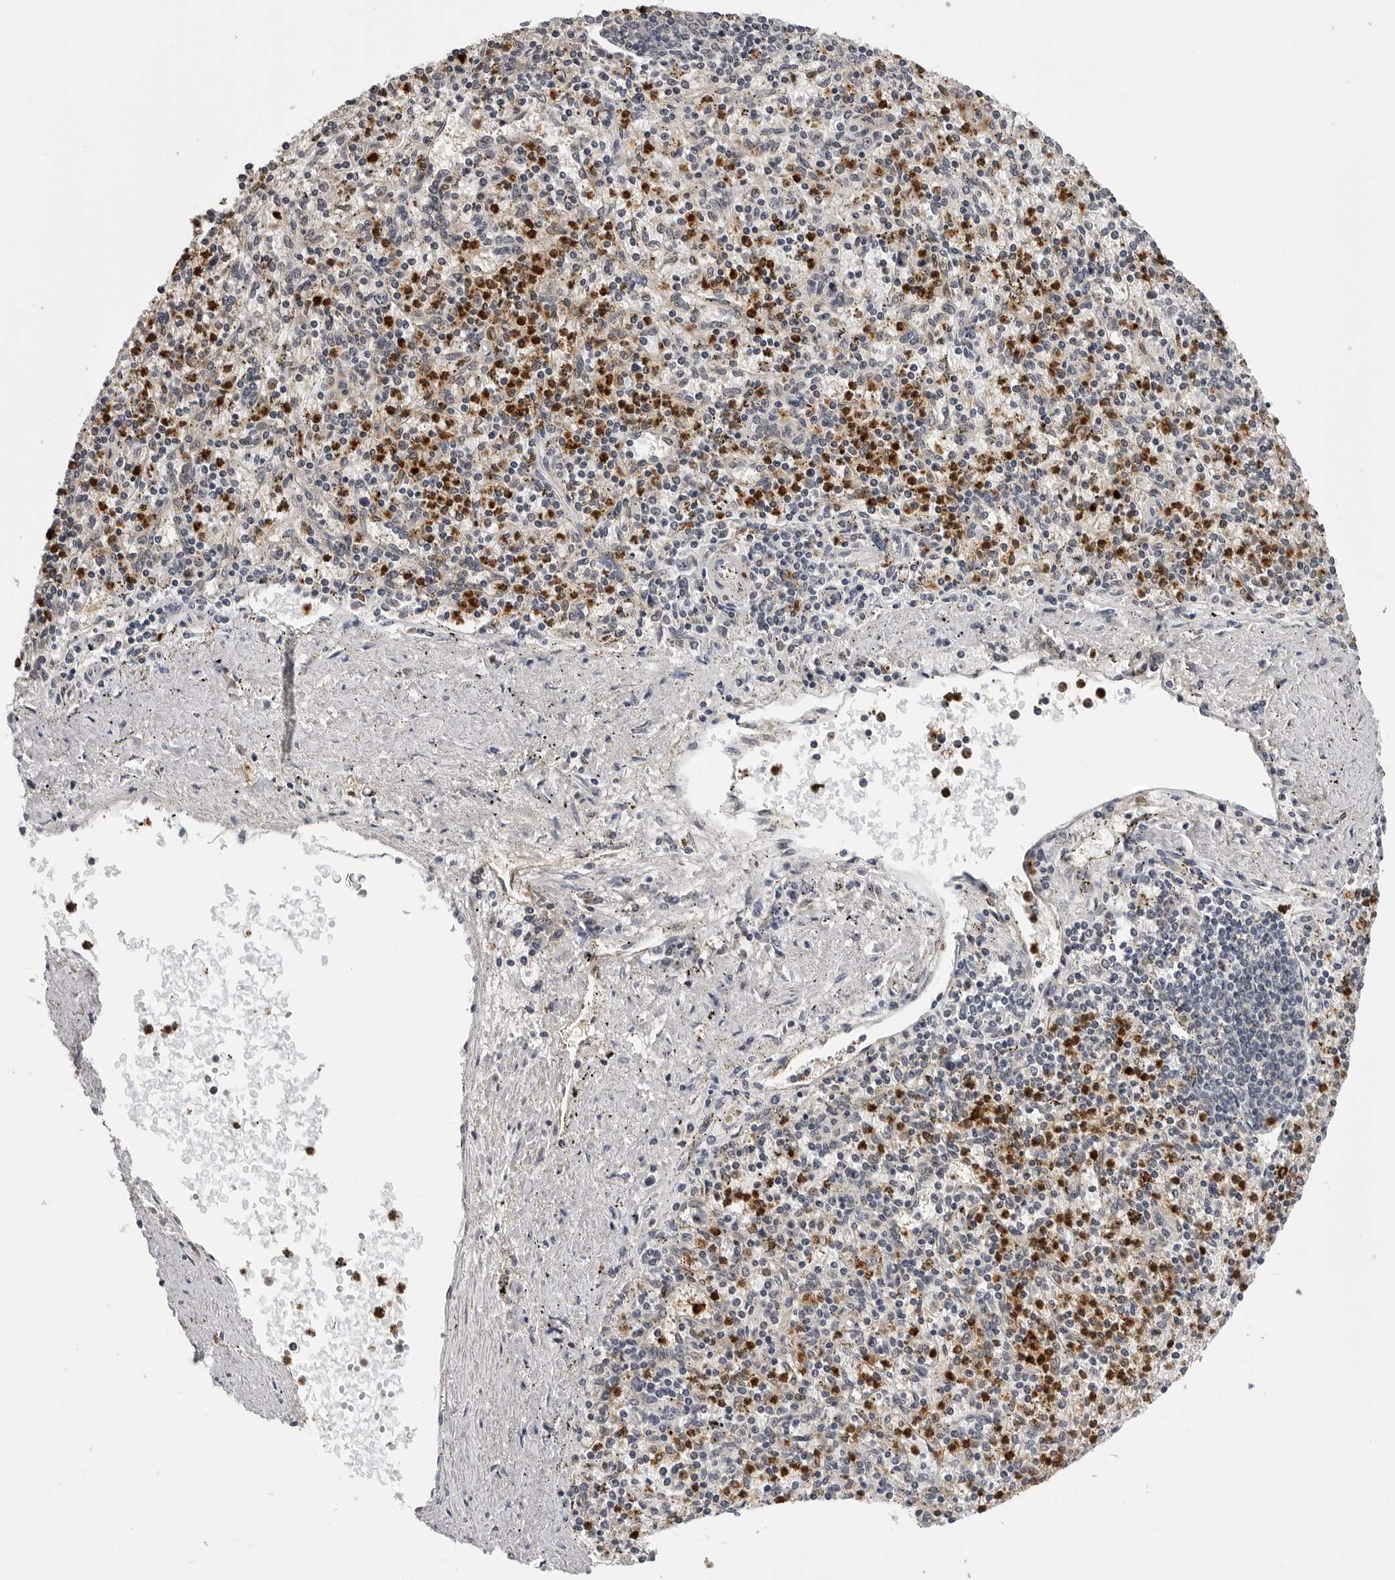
{"staining": {"intensity": "moderate", "quantity": "25%-75%", "location": "cytoplasmic/membranous"}, "tissue": "spleen", "cell_type": "Cells in red pulp", "image_type": "normal", "snomed": [{"axis": "morphology", "description": "Normal tissue, NOS"}, {"axis": "topography", "description": "Spleen"}], "caption": "Immunohistochemistry (DAB (3,3'-diaminobenzidine)) staining of unremarkable spleen reveals moderate cytoplasmic/membranous protein staining in about 25%-75% of cells in red pulp. Ihc stains the protein of interest in brown and the nuclei are stained blue.", "gene": "TRMT13", "patient": {"sex": "male", "age": 72}}